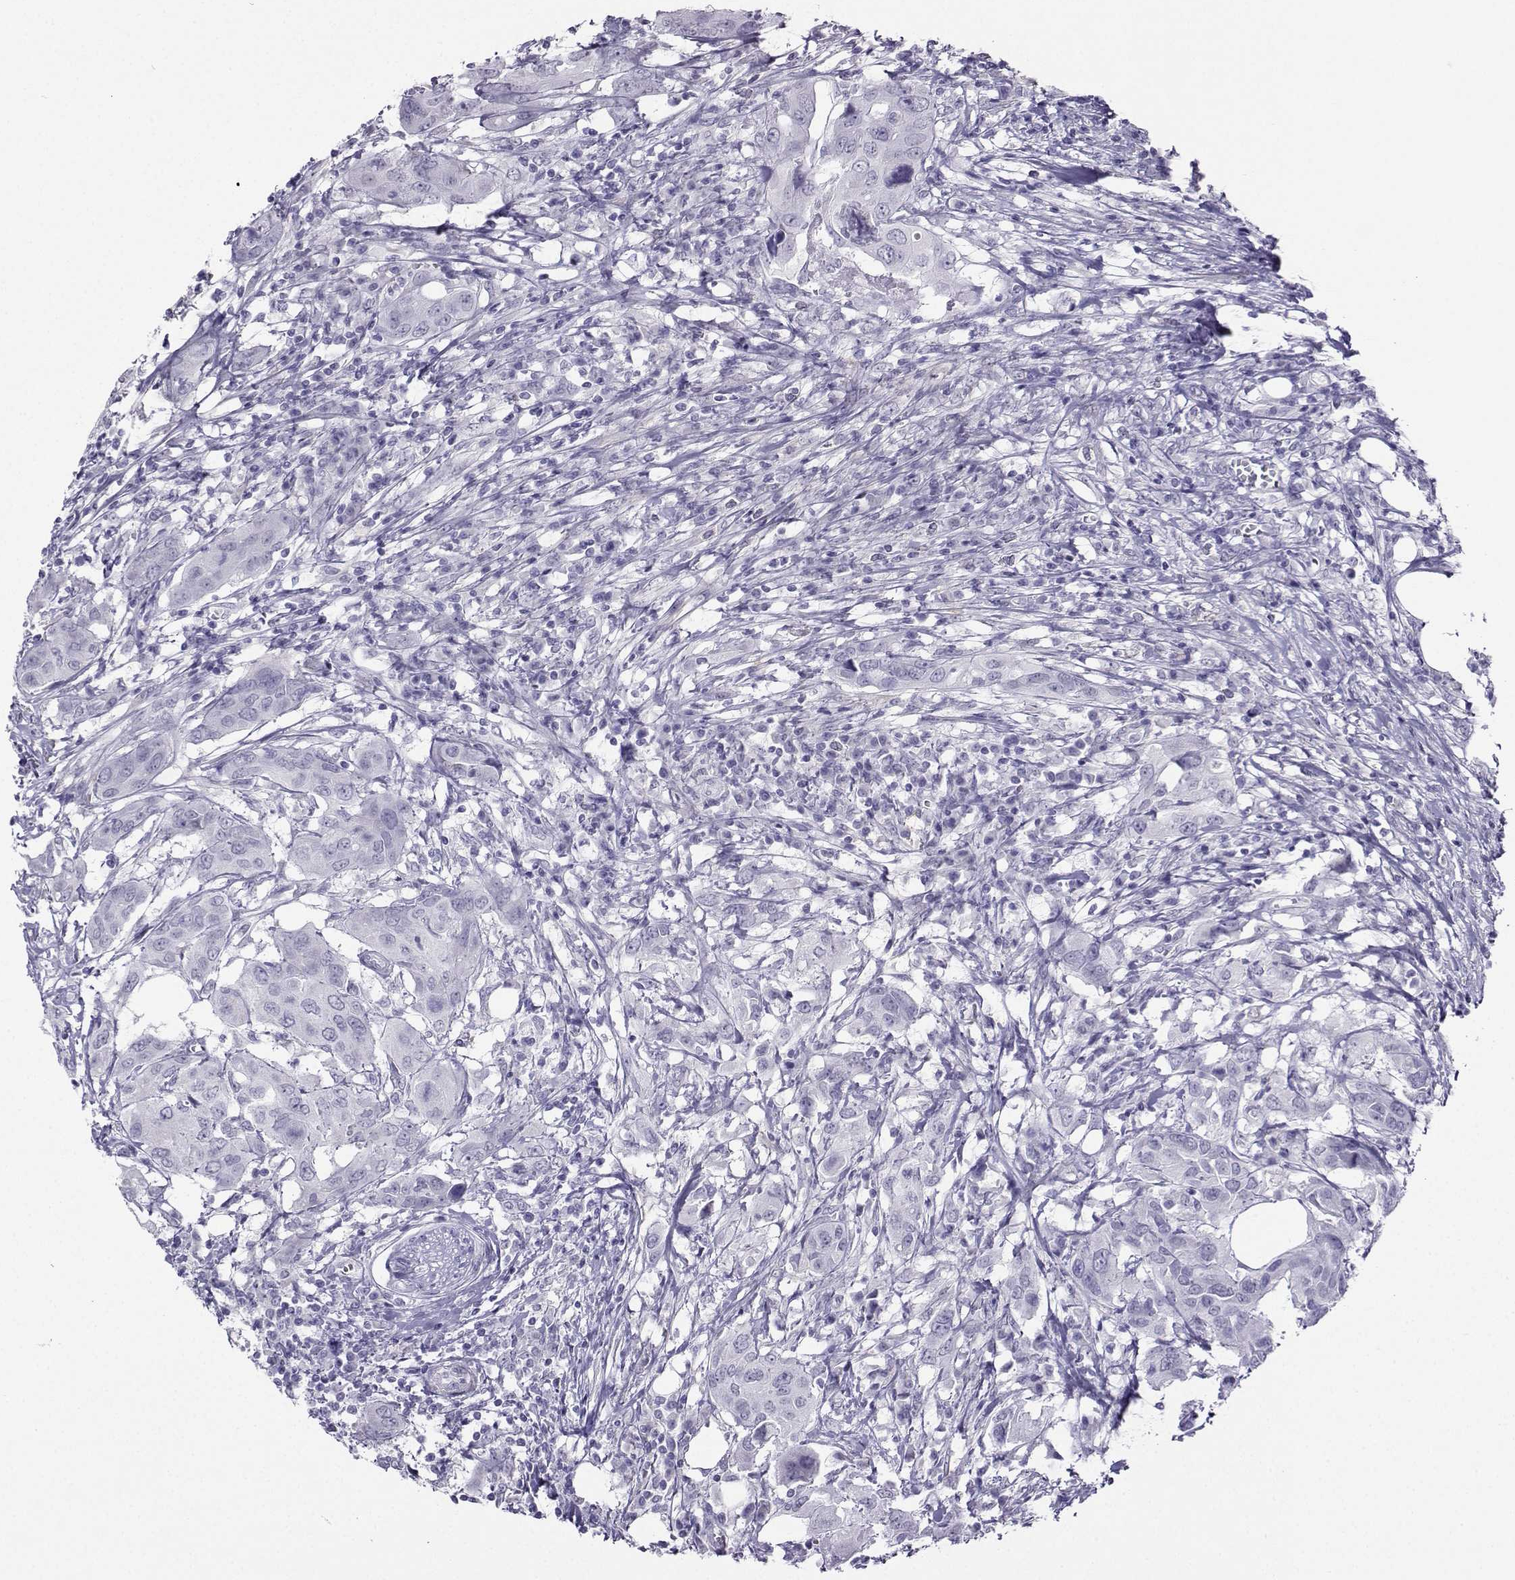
{"staining": {"intensity": "negative", "quantity": "none", "location": "none"}, "tissue": "urothelial cancer", "cell_type": "Tumor cells", "image_type": "cancer", "snomed": [{"axis": "morphology", "description": "Urothelial carcinoma, NOS"}, {"axis": "morphology", "description": "Urothelial carcinoma, High grade"}, {"axis": "topography", "description": "Urinary bladder"}], "caption": "IHC photomicrograph of neoplastic tissue: human urothelial cancer stained with DAB (3,3'-diaminobenzidine) exhibits no significant protein staining in tumor cells.", "gene": "KIF17", "patient": {"sex": "male", "age": 63}}